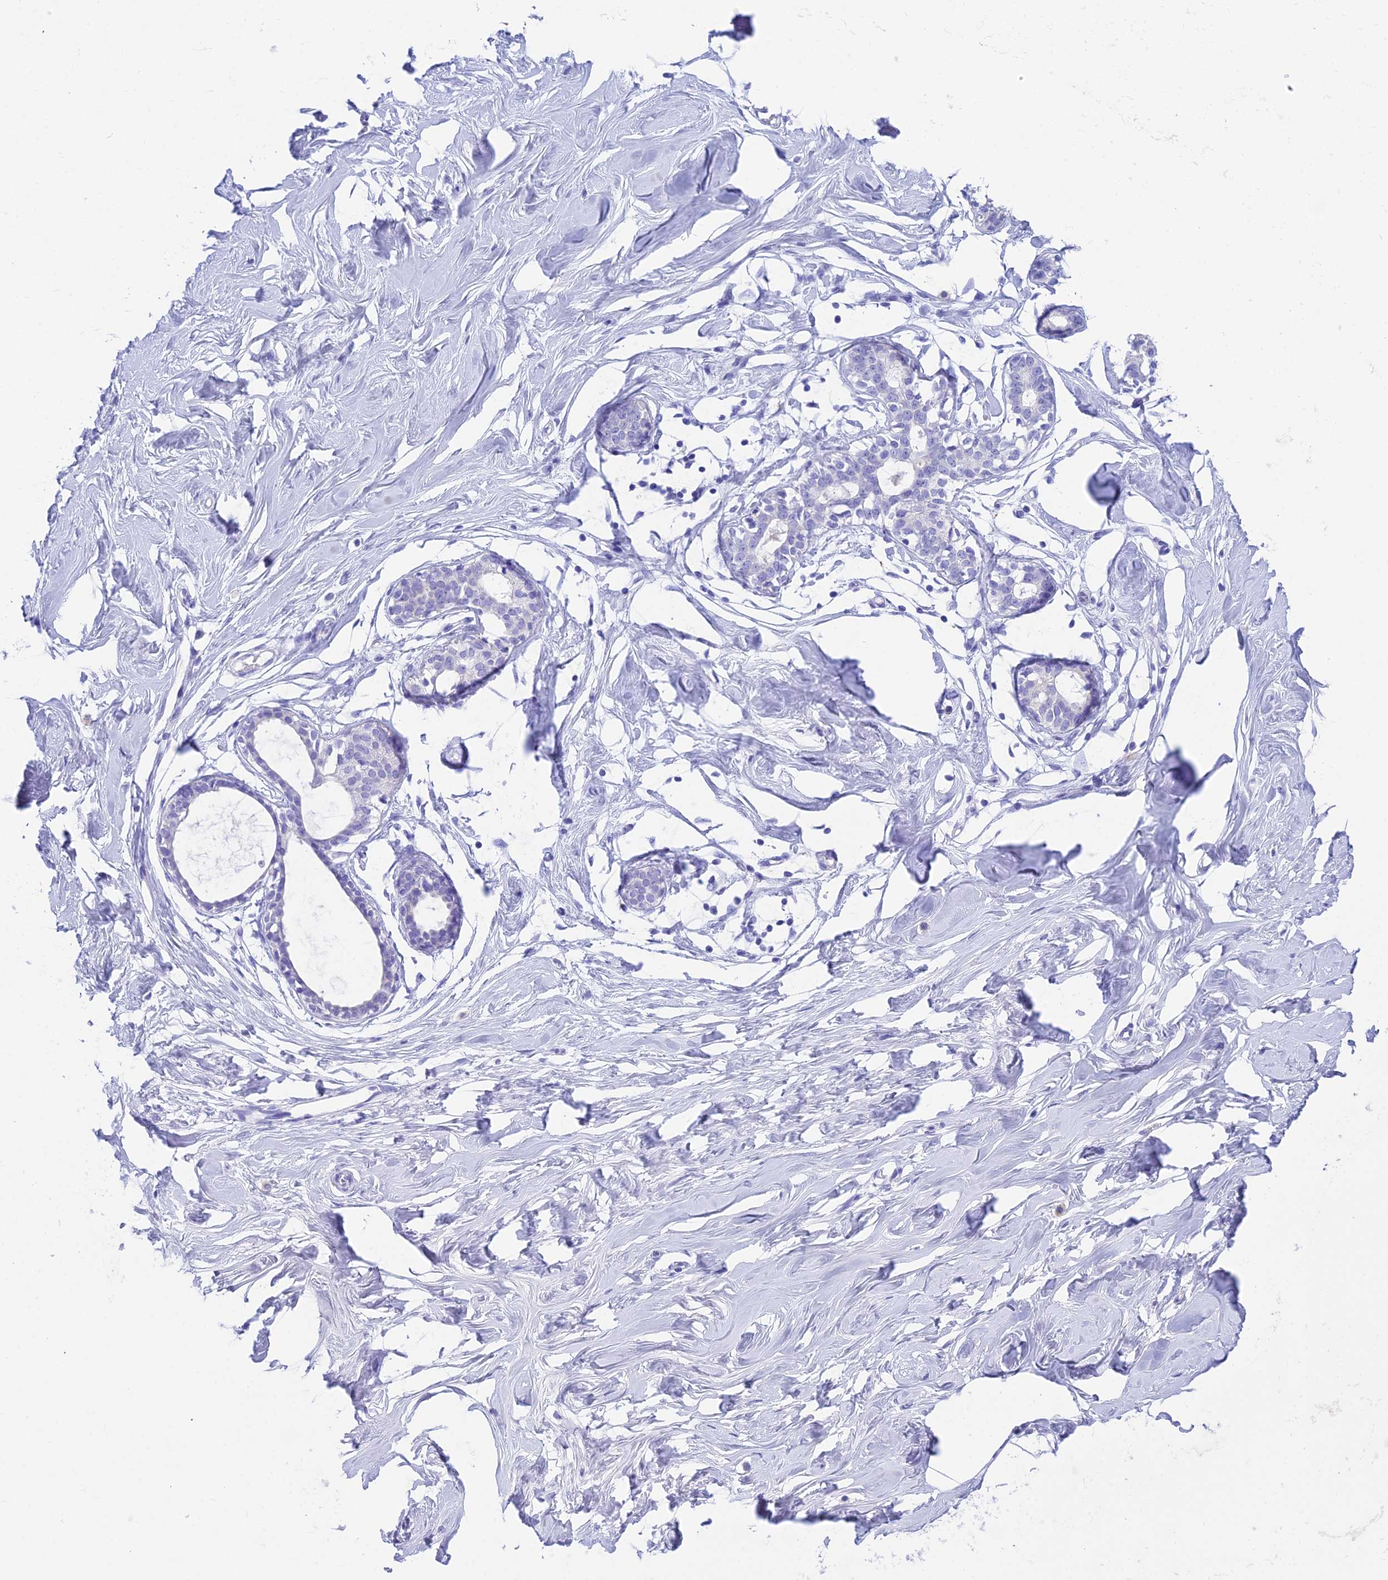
{"staining": {"intensity": "negative", "quantity": "none", "location": "none"}, "tissue": "breast", "cell_type": "Adipocytes", "image_type": "normal", "snomed": [{"axis": "morphology", "description": "Normal tissue, NOS"}, {"axis": "morphology", "description": "Adenoma, NOS"}, {"axis": "topography", "description": "Breast"}], "caption": "This is an immunohistochemistry histopathology image of unremarkable human breast. There is no positivity in adipocytes.", "gene": "REG1A", "patient": {"sex": "female", "age": 23}}